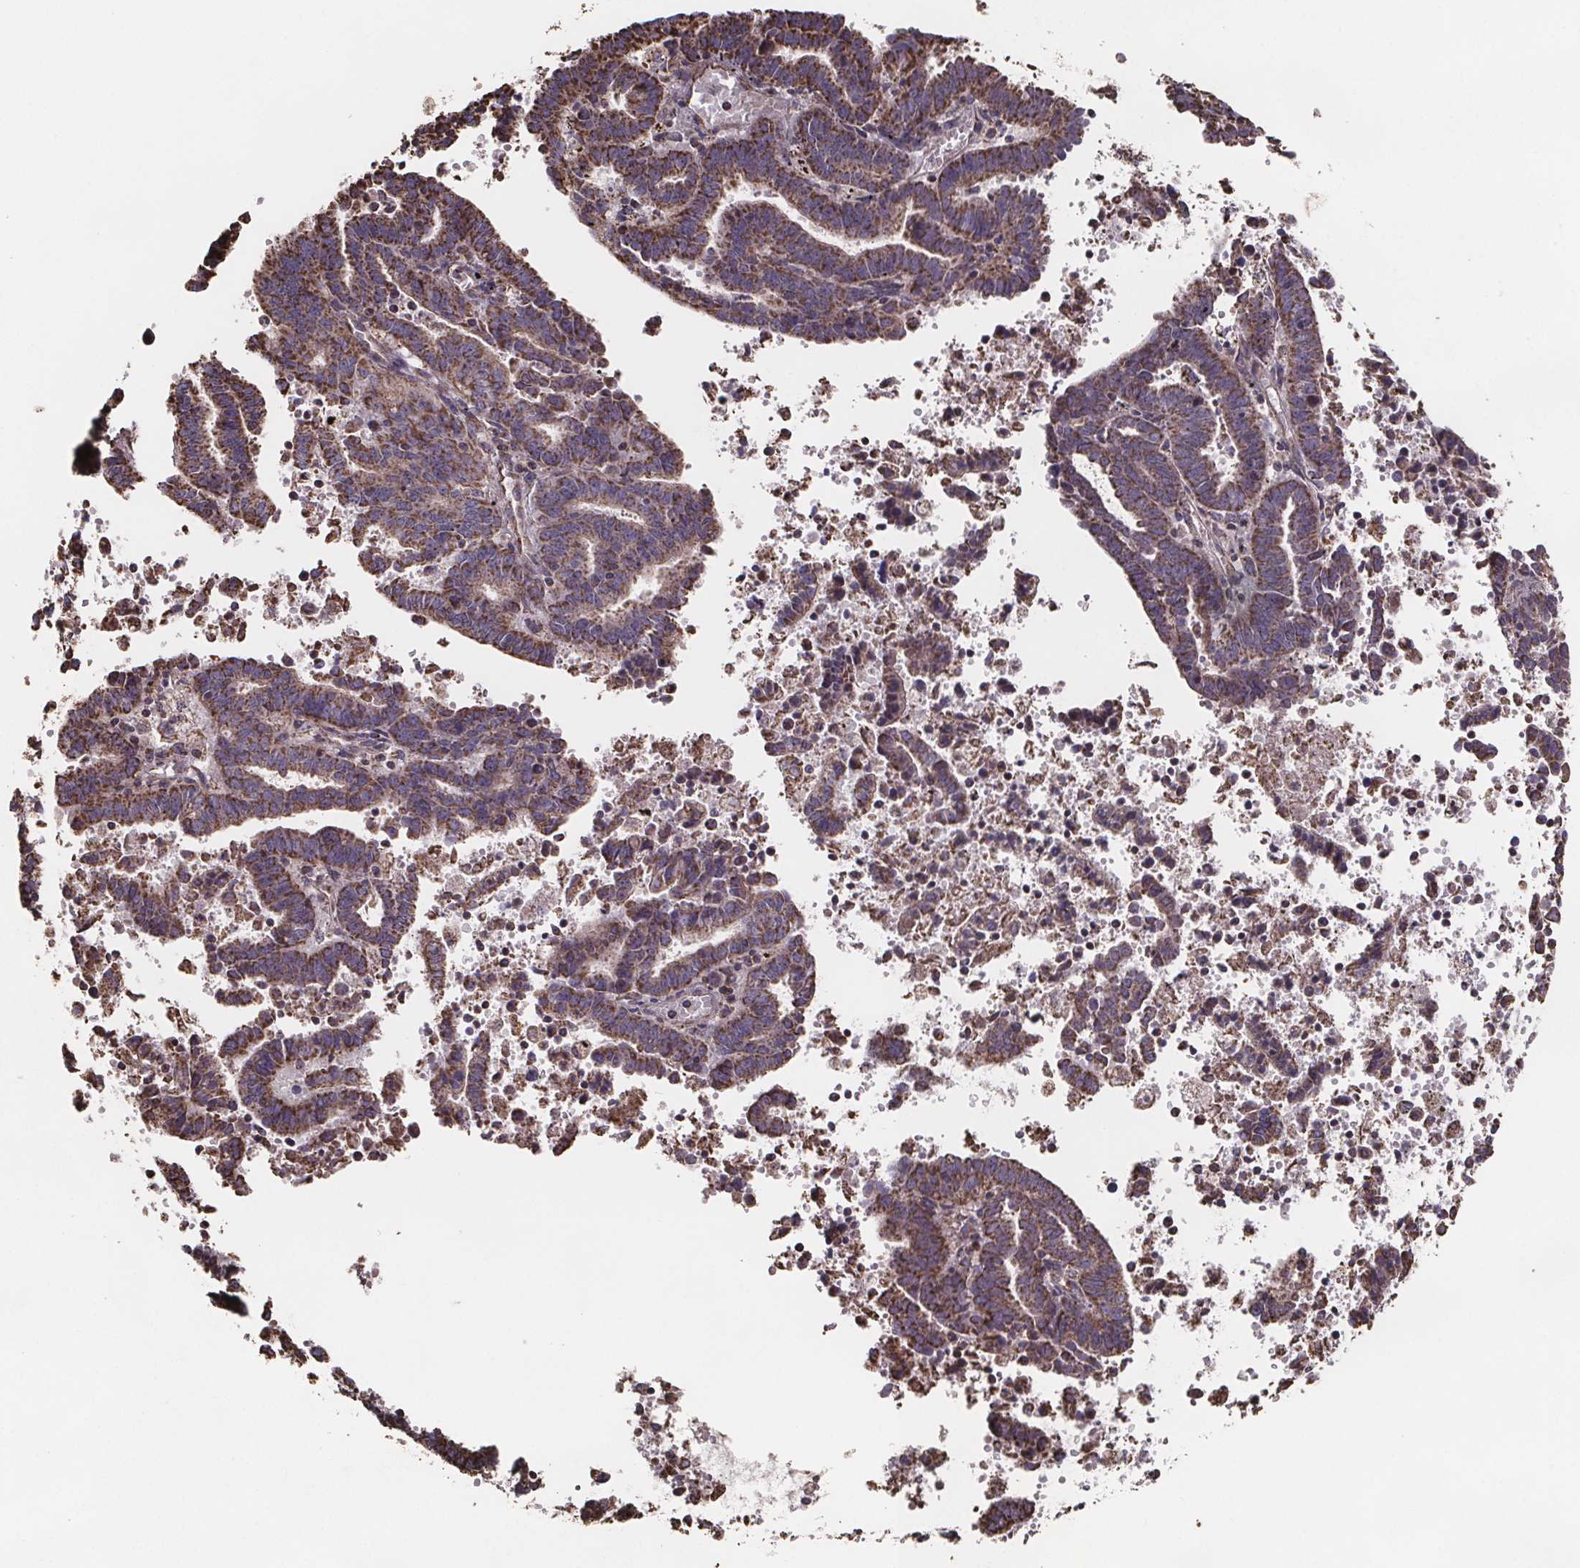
{"staining": {"intensity": "moderate", "quantity": ">75%", "location": "cytoplasmic/membranous"}, "tissue": "endometrial cancer", "cell_type": "Tumor cells", "image_type": "cancer", "snomed": [{"axis": "morphology", "description": "Adenocarcinoma, NOS"}, {"axis": "topography", "description": "Uterus"}], "caption": "IHC (DAB (3,3'-diaminobenzidine)) staining of endometrial adenocarcinoma exhibits moderate cytoplasmic/membranous protein positivity in approximately >75% of tumor cells. The staining was performed using DAB (3,3'-diaminobenzidine) to visualize the protein expression in brown, while the nuclei were stained in blue with hematoxylin (Magnification: 20x).", "gene": "SLC35D2", "patient": {"sex": "female", "age": 83}}